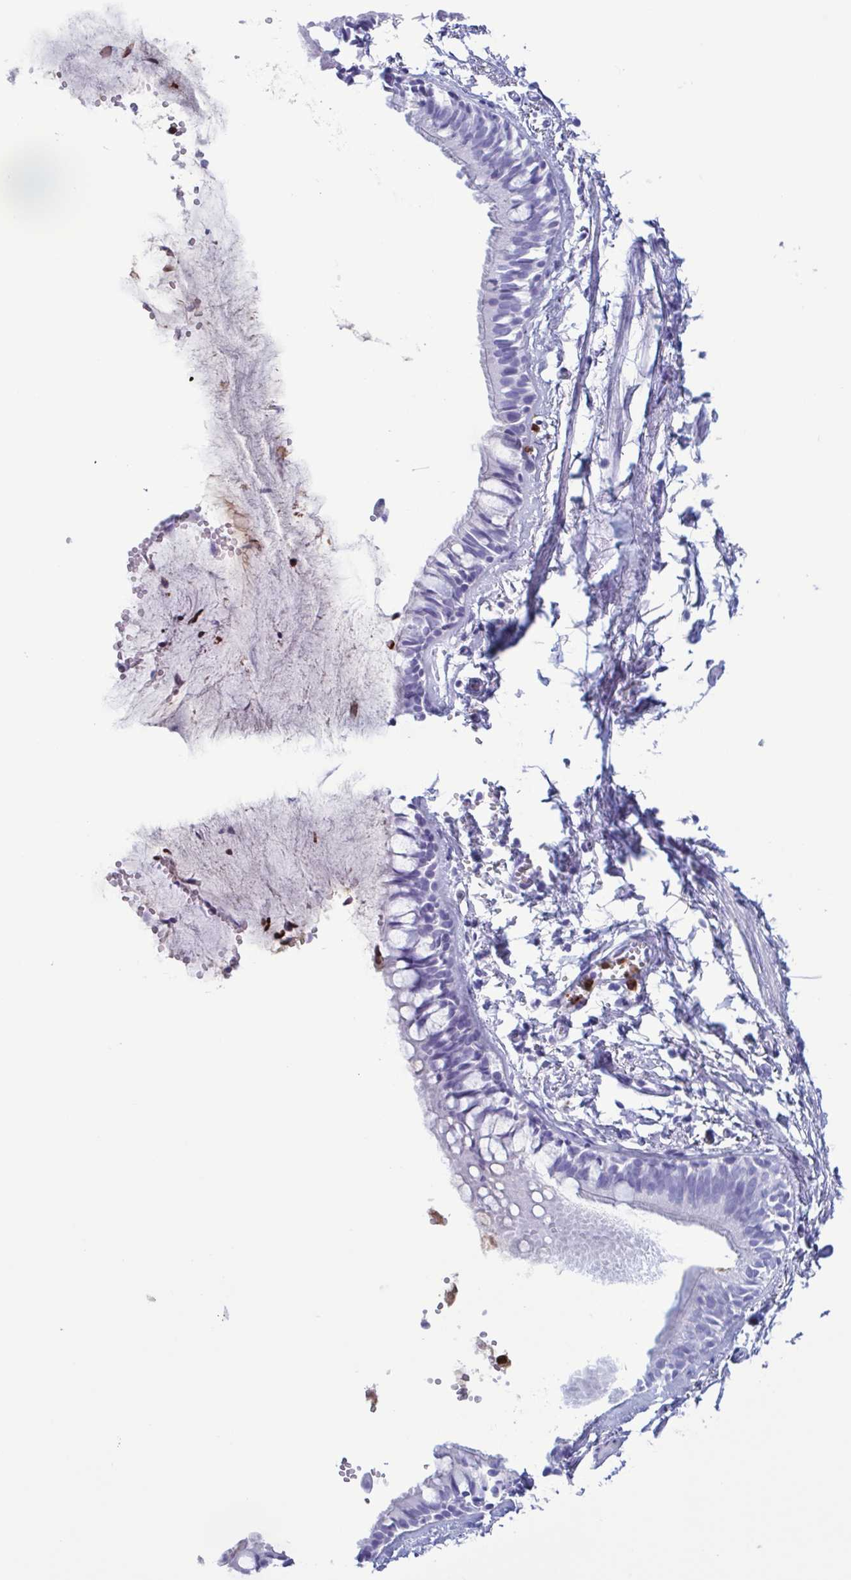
{"staining": {"intensity": "strong", "quantity": "<25%", "location": "cytoplasmic/membranous"}, "tissue": "bronchus", "cell_type": "Respiratory epithelial cells", "image_type": "normal", "snomed": [{"axis": "morphology", "description": "Normal tissue, NOS"}, {"axis": "topography", "description": "Bronchus"}], "caption": "Benign bronchus demonstrates strong cytoplasmic/membranous staining in approximately <25% of respiratory epithelial cells.", "gene": "LTF", "patient": {"sex": "female", "age": 59}}